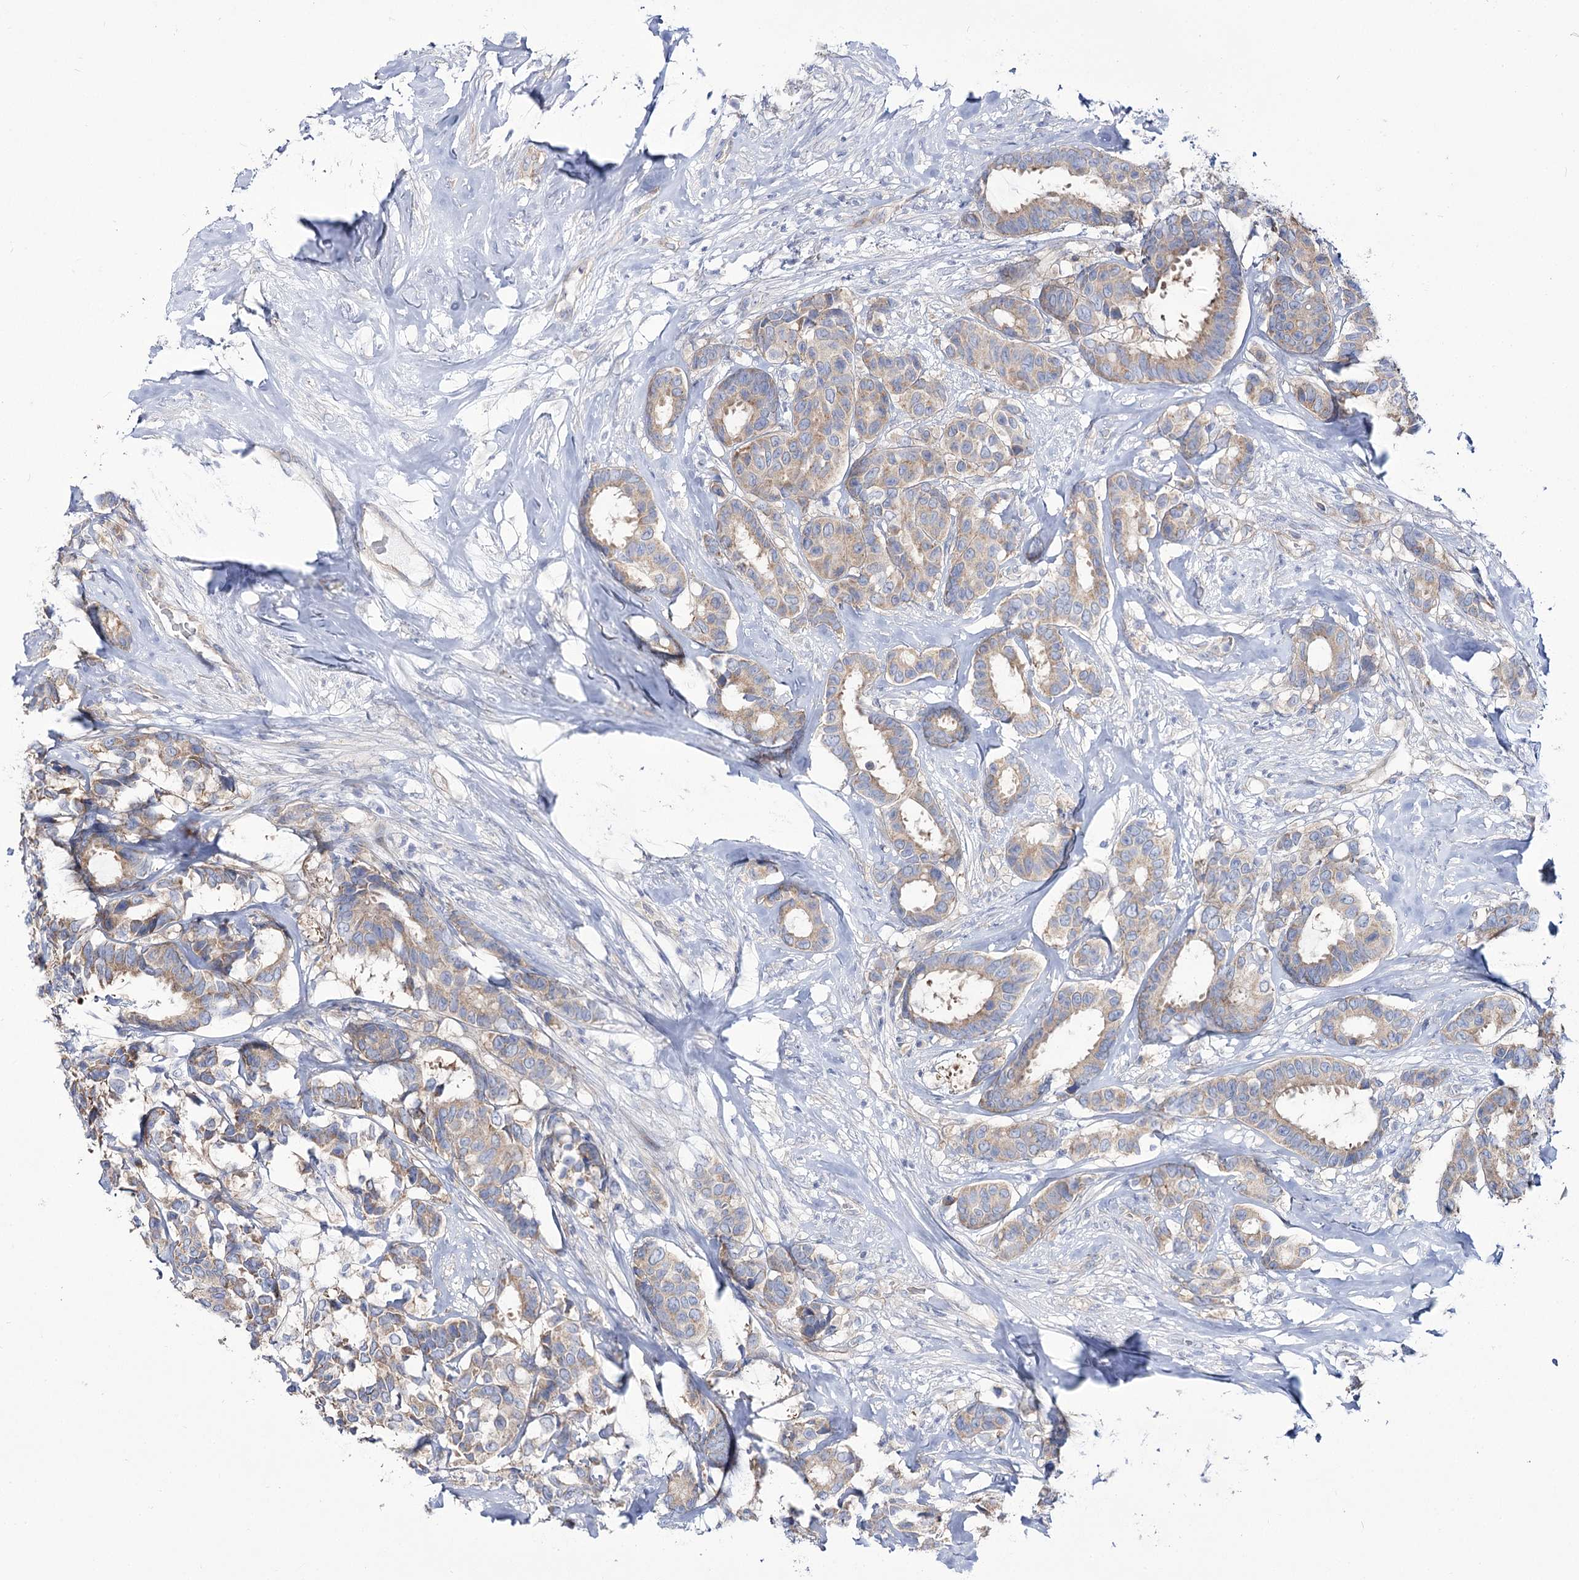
{"staining": {"intensity": "weak", "quantity": ">75%", "location": "cytoplasmic/membranous"}, "tissue": "breast cancer", "cell_type": "Tumor cells", "image_type": "cancer", "snomed": [{"axis": "morphology", "description": "Duct carcinoma"}, {"axis": "topography", "description": "Breast"}], "caption": "Invasive ductal carcinoma (breast) stained with a protein marker exhibits weak staining in tumor cells.", "gene": "SUOX", "patient": {"sex": "female", "age": 87}}